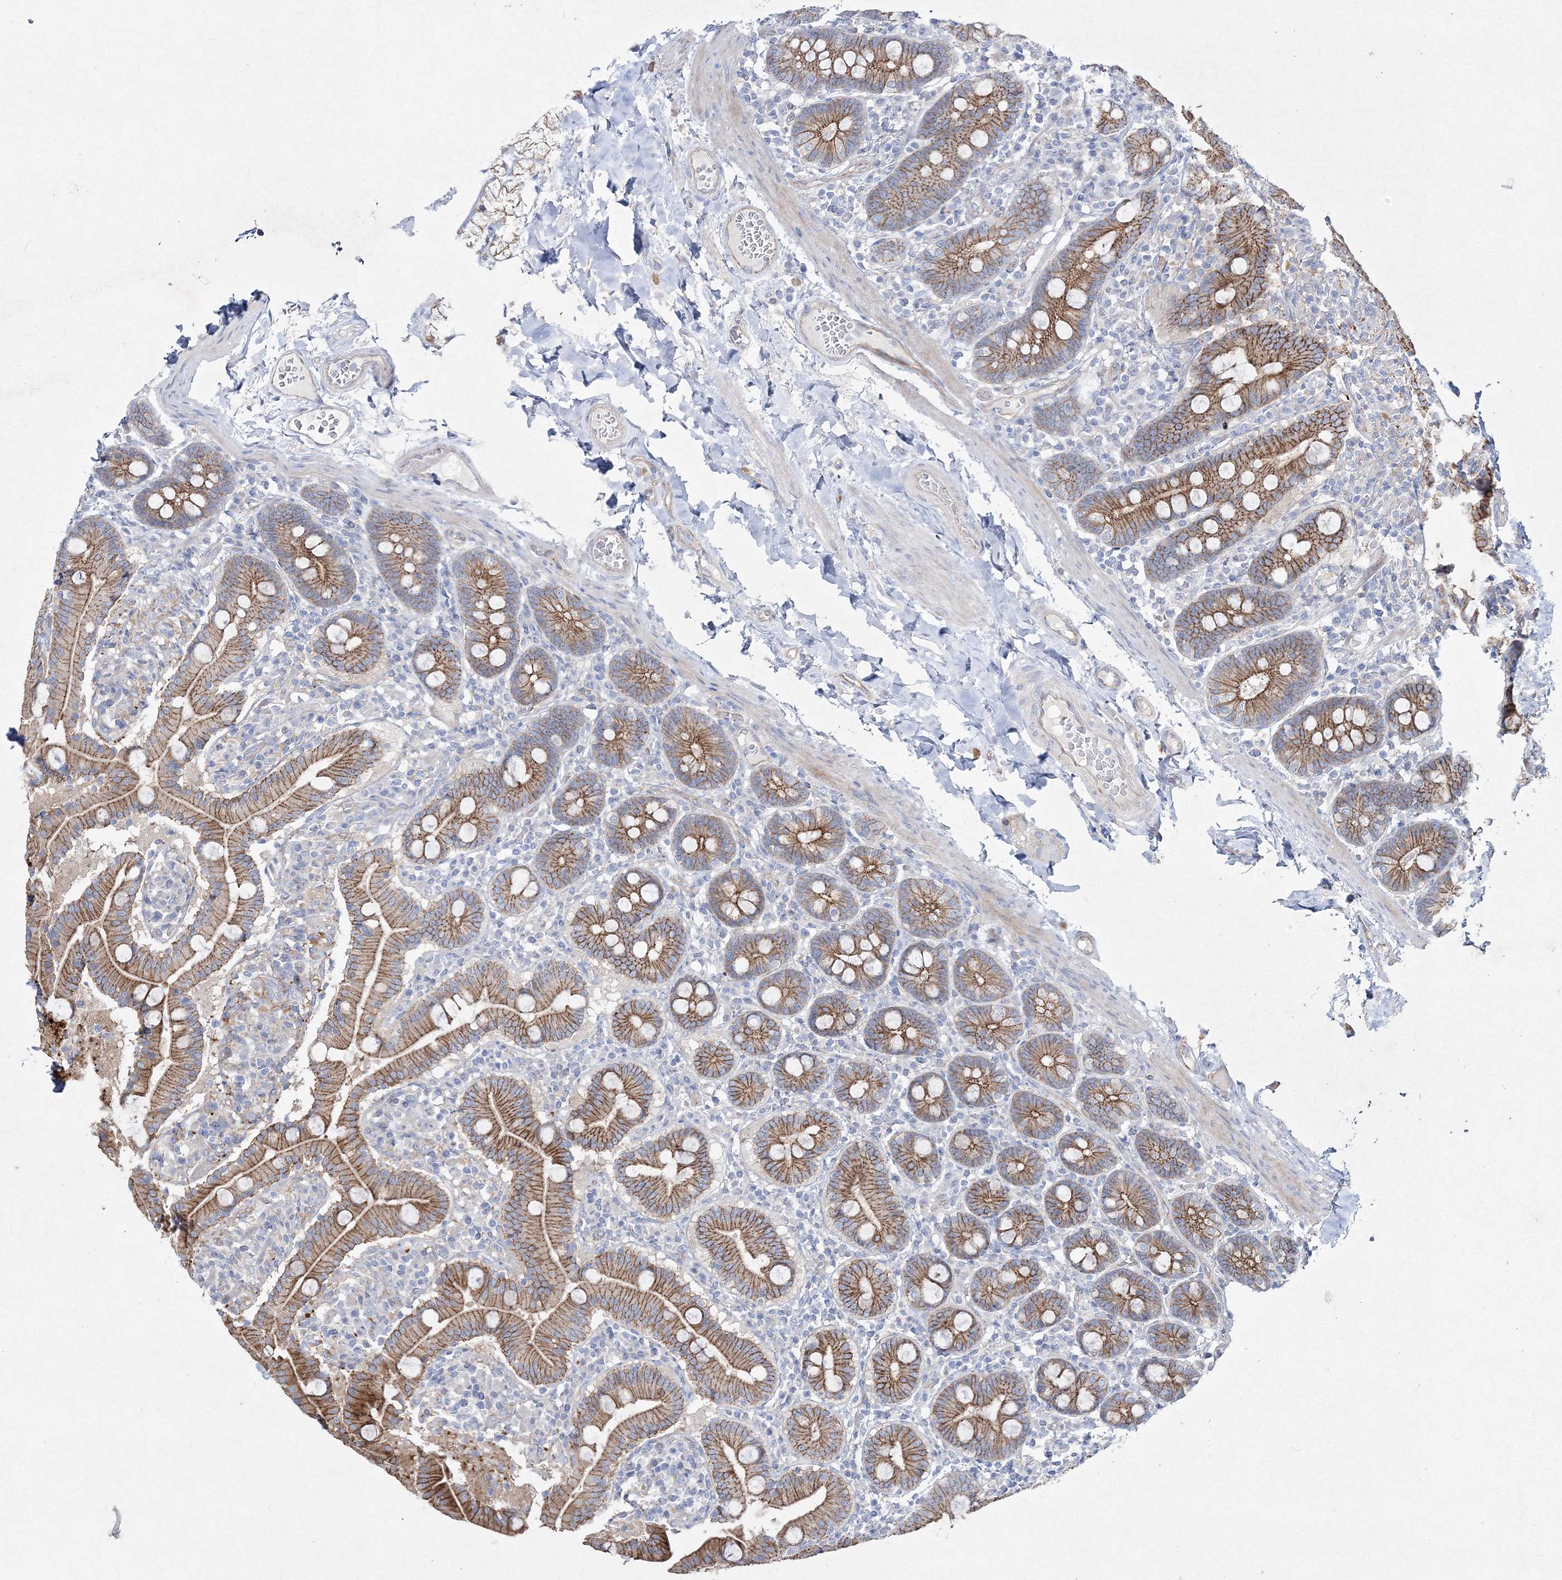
{"staining": {"intensity": "moderate", "quantity": ">75%", "location": "cytoplasmic/membranous"}, "tissue": "duodenum", "cell_type": "Glandular cells", "image_type": "normal", "snomed": [{"axis": "morphology", "description": "Normal tissue, NOS"}, {"axis": "topography", "description": "Duodenum"}], "caption": "Protein staining of normal duodenum shows moderate cytoplasmic/membranous positivity in about >75% of glandular cells. (brown staining indicates protein expression, while blue staining denotes nuclei).", "gene": "NAA40", "patient": {"sex": "male", "age": 54}}